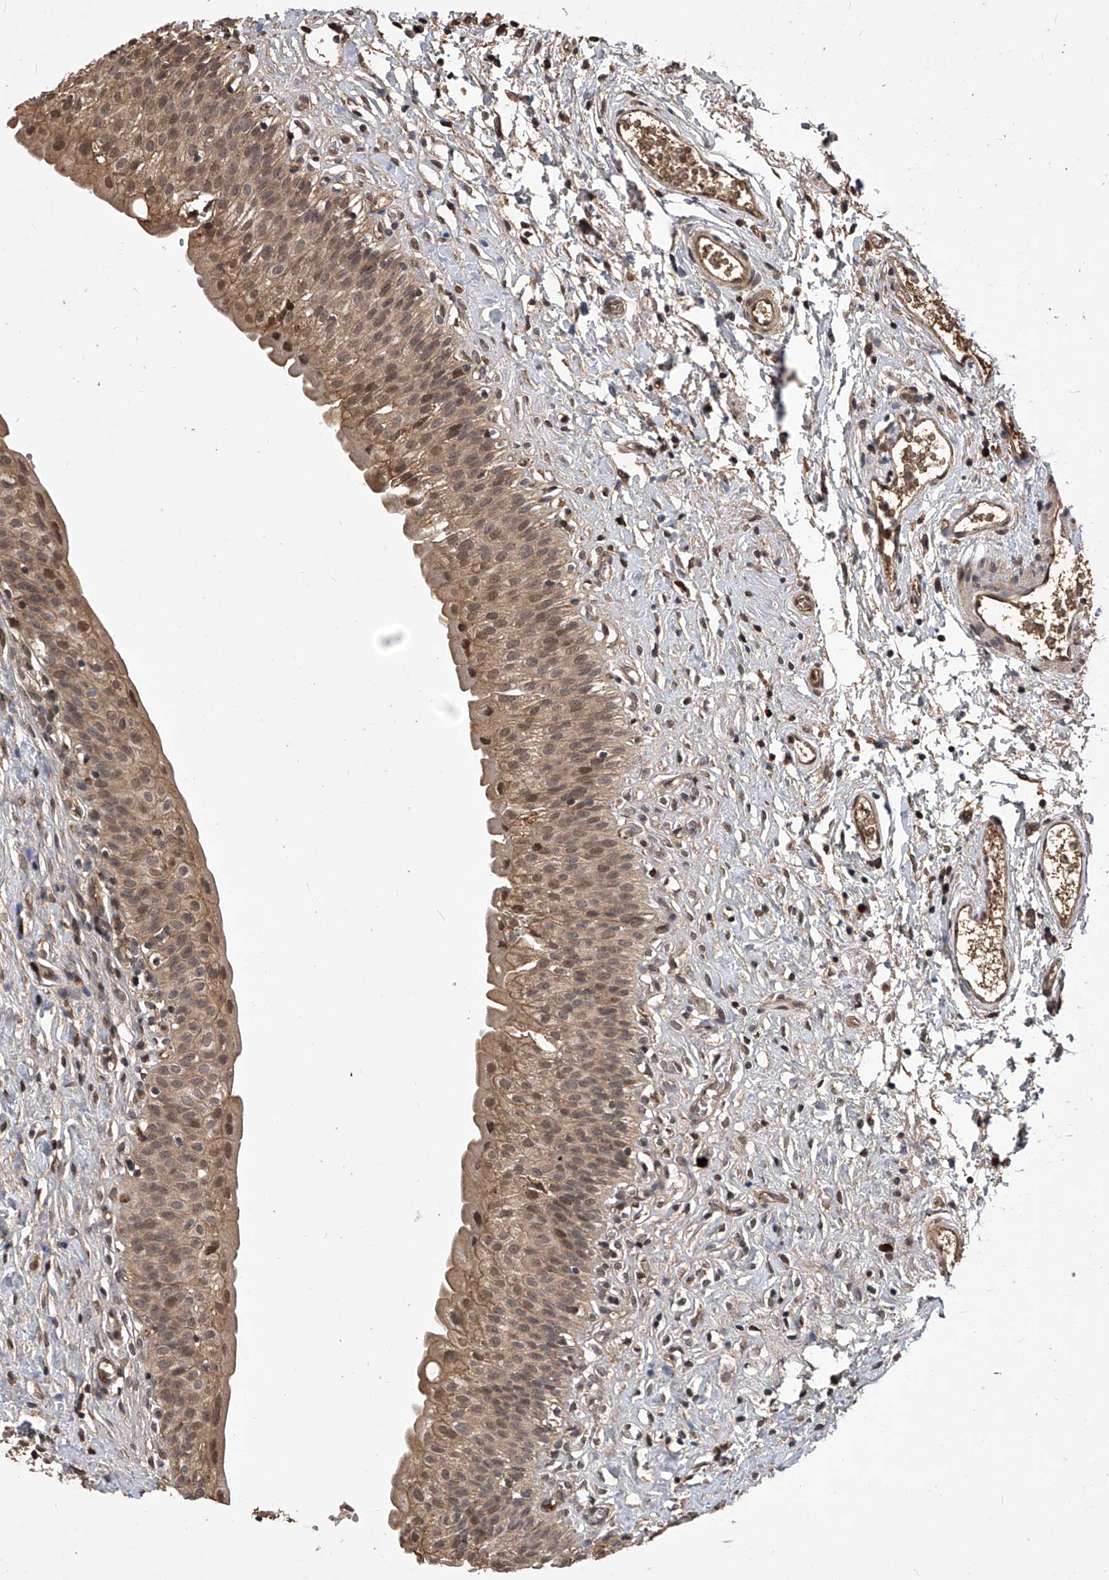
{"staining": {"intensity": "moderate", "quantity": ">75%", "location": "cytoplasmic/membranous,nuclear"}, "tissue": "urinary bladder", "cell_type": "Urothelial cells", "image_type": "normal", "snomed": [{"axis": "morphology", "description": "Normal tissue, NOS"}, {"axis": "topography", "description": "Urinary bladder"}], "caption": "This image exhibits benign urinary bladder stained with IHC to label a protein in brown. The cytoplasmic/membranous,nuclear of urothelial cells show moderate positivity for the protein. Nuclei are counter-stained blue.", "gene": "CFAP410", "patient": {"sex": "male", "age": 51}}